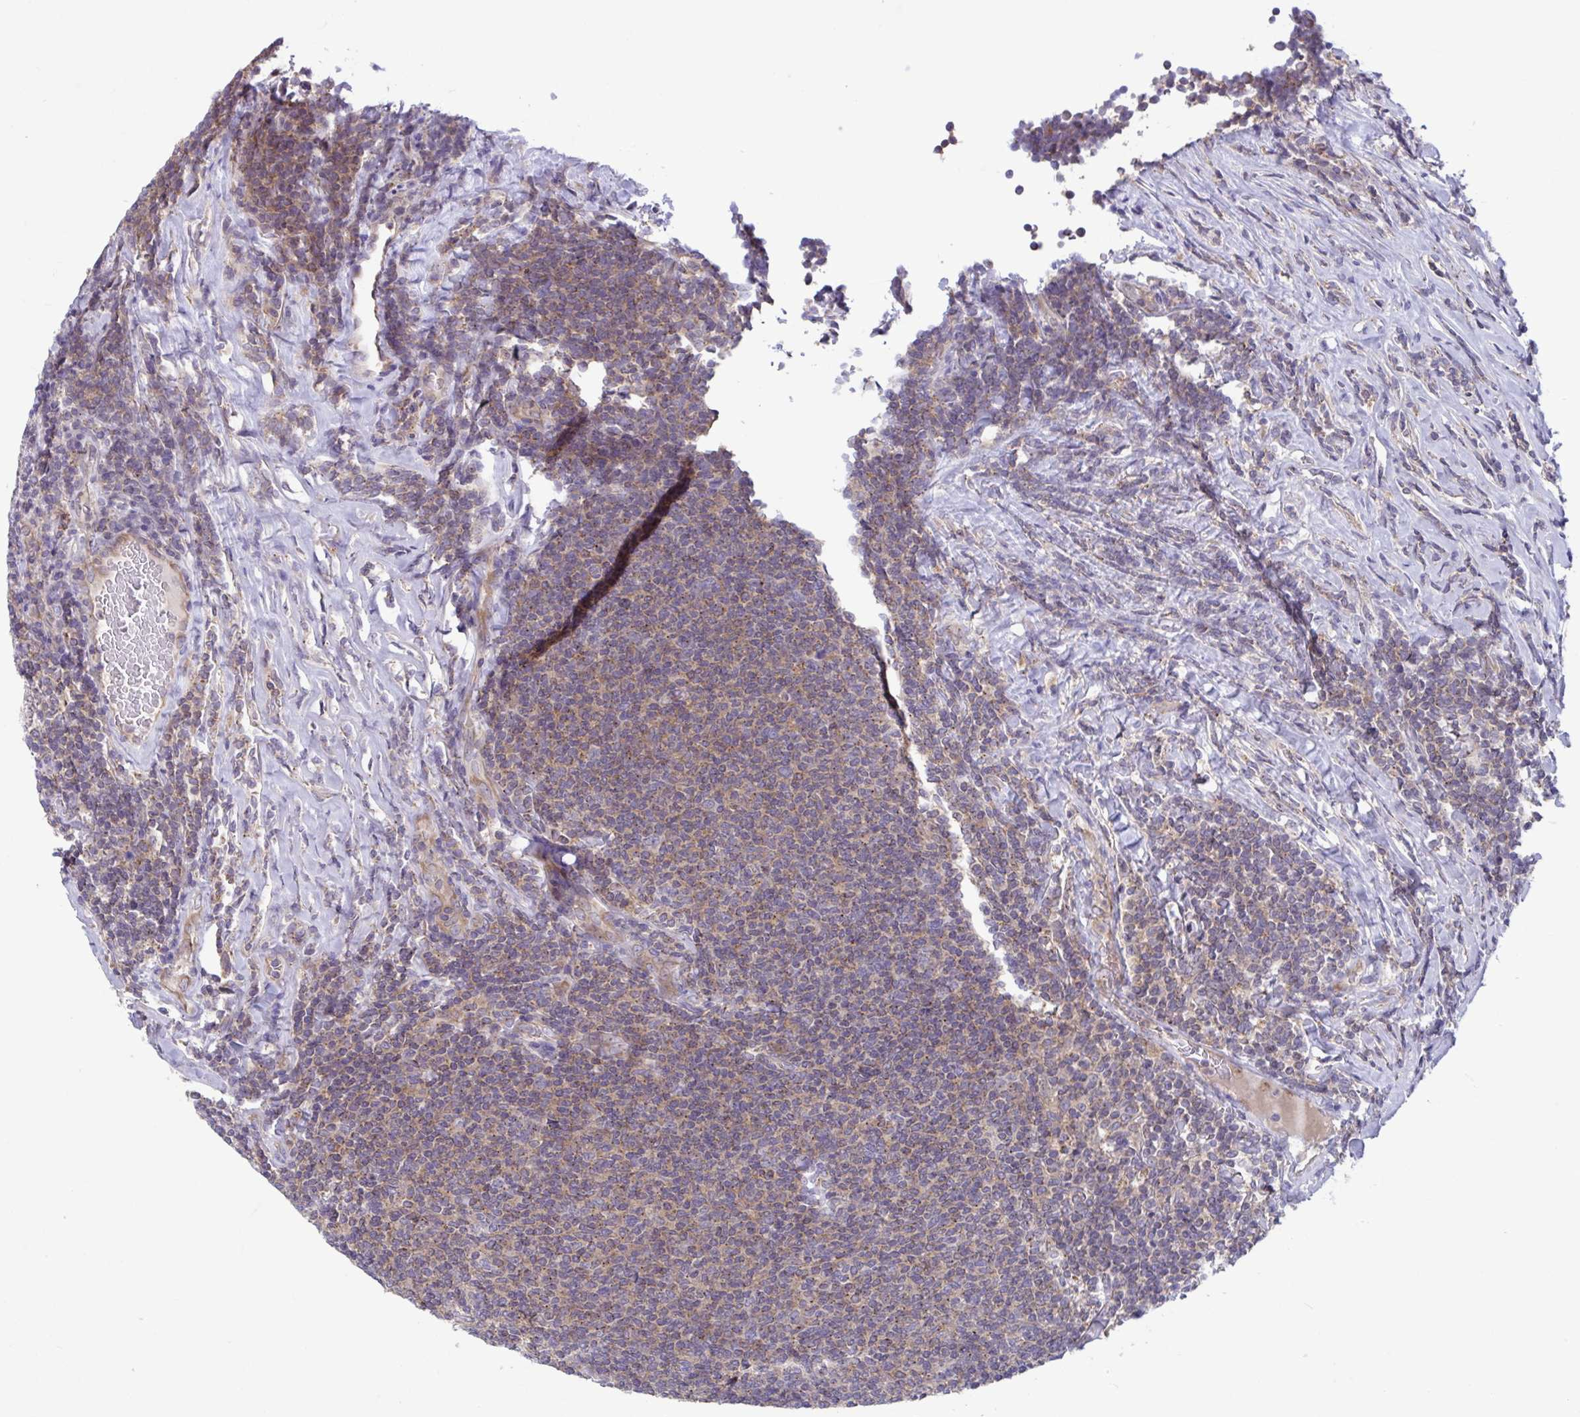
{"staining": {"intensity": "moderate", "quantity": ">75%", "location": "cytoplasmic/membranous"}, "tissue": "lymphoma", "cell_type": "Tumor cells", "image_type": "cancer", "snomed": [{"axis": "morphology", "description": "Malignant lymphoma, non-Hodgkin's type, Low grade"}, {"axis": "topography", "description": "Lymph node"}], "caption": "Moderate cytoplasmic/membranous expression for a protein is appreciated in approximately >75% of tumor cells of low-grade malignant lymphoma, non-Hodgkin's type using IHC.", "gene": "IST1", "patient": {"sex": "male", "age": 52}}